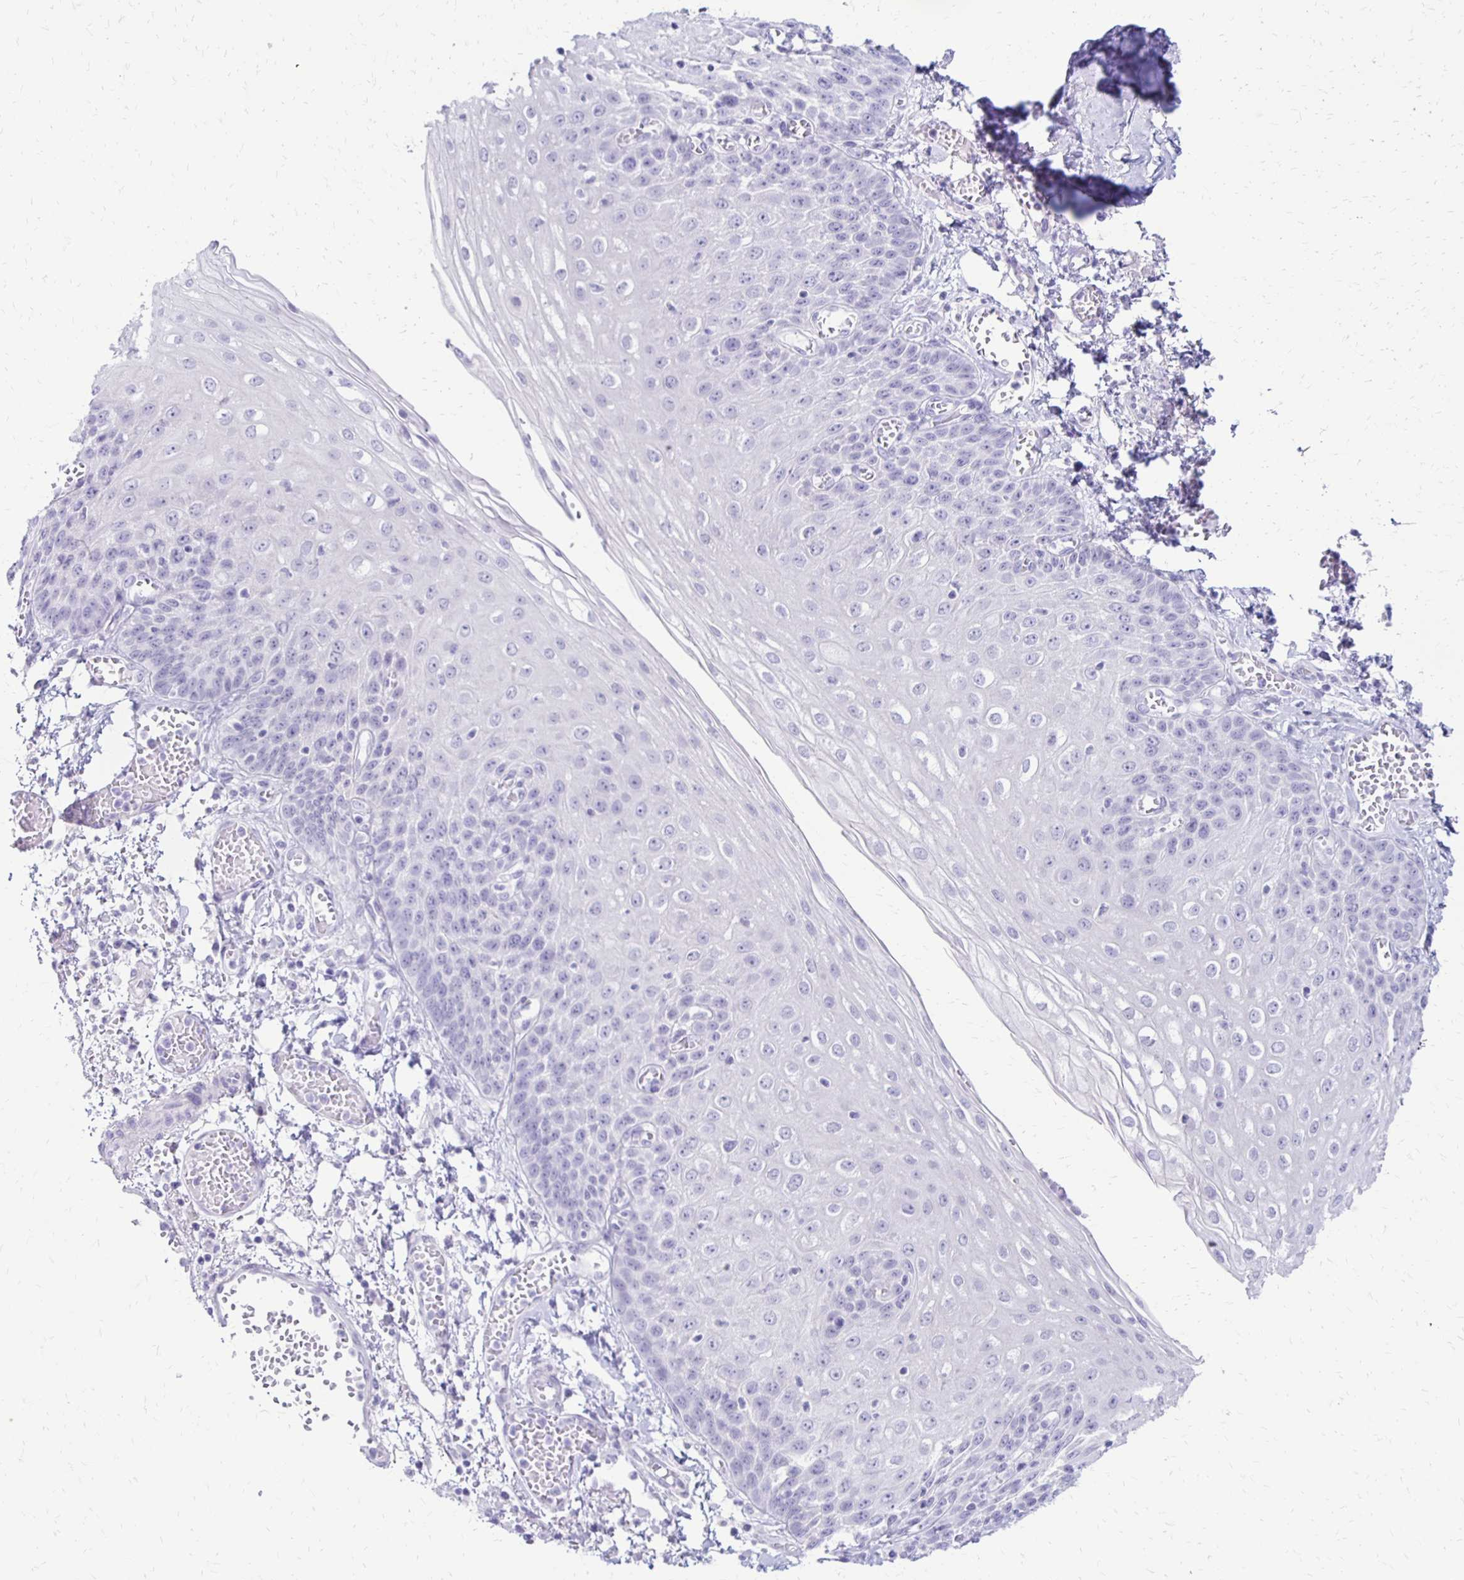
{"staining": {"intensity": "negative", "quantity": "none", "location": "none"}, "tissue": "esophagus", "cell_type": "Squamous epithelial cells", "image_type": "normal", "snomed": [{"axis": "morphology", "description": "Normal tissue, NOS"}, {"axis": "morphology", "description": "Adenocarcinoma, NOS"}, {"axis": "topography", "description": "Esophagus"}], "caption": "This is an IHC image of unremarkable human esophagus. There is no expression in squamous epithelial cells.", "gene": "RYR1", "patient": {"sex": "male", "age": 81}}